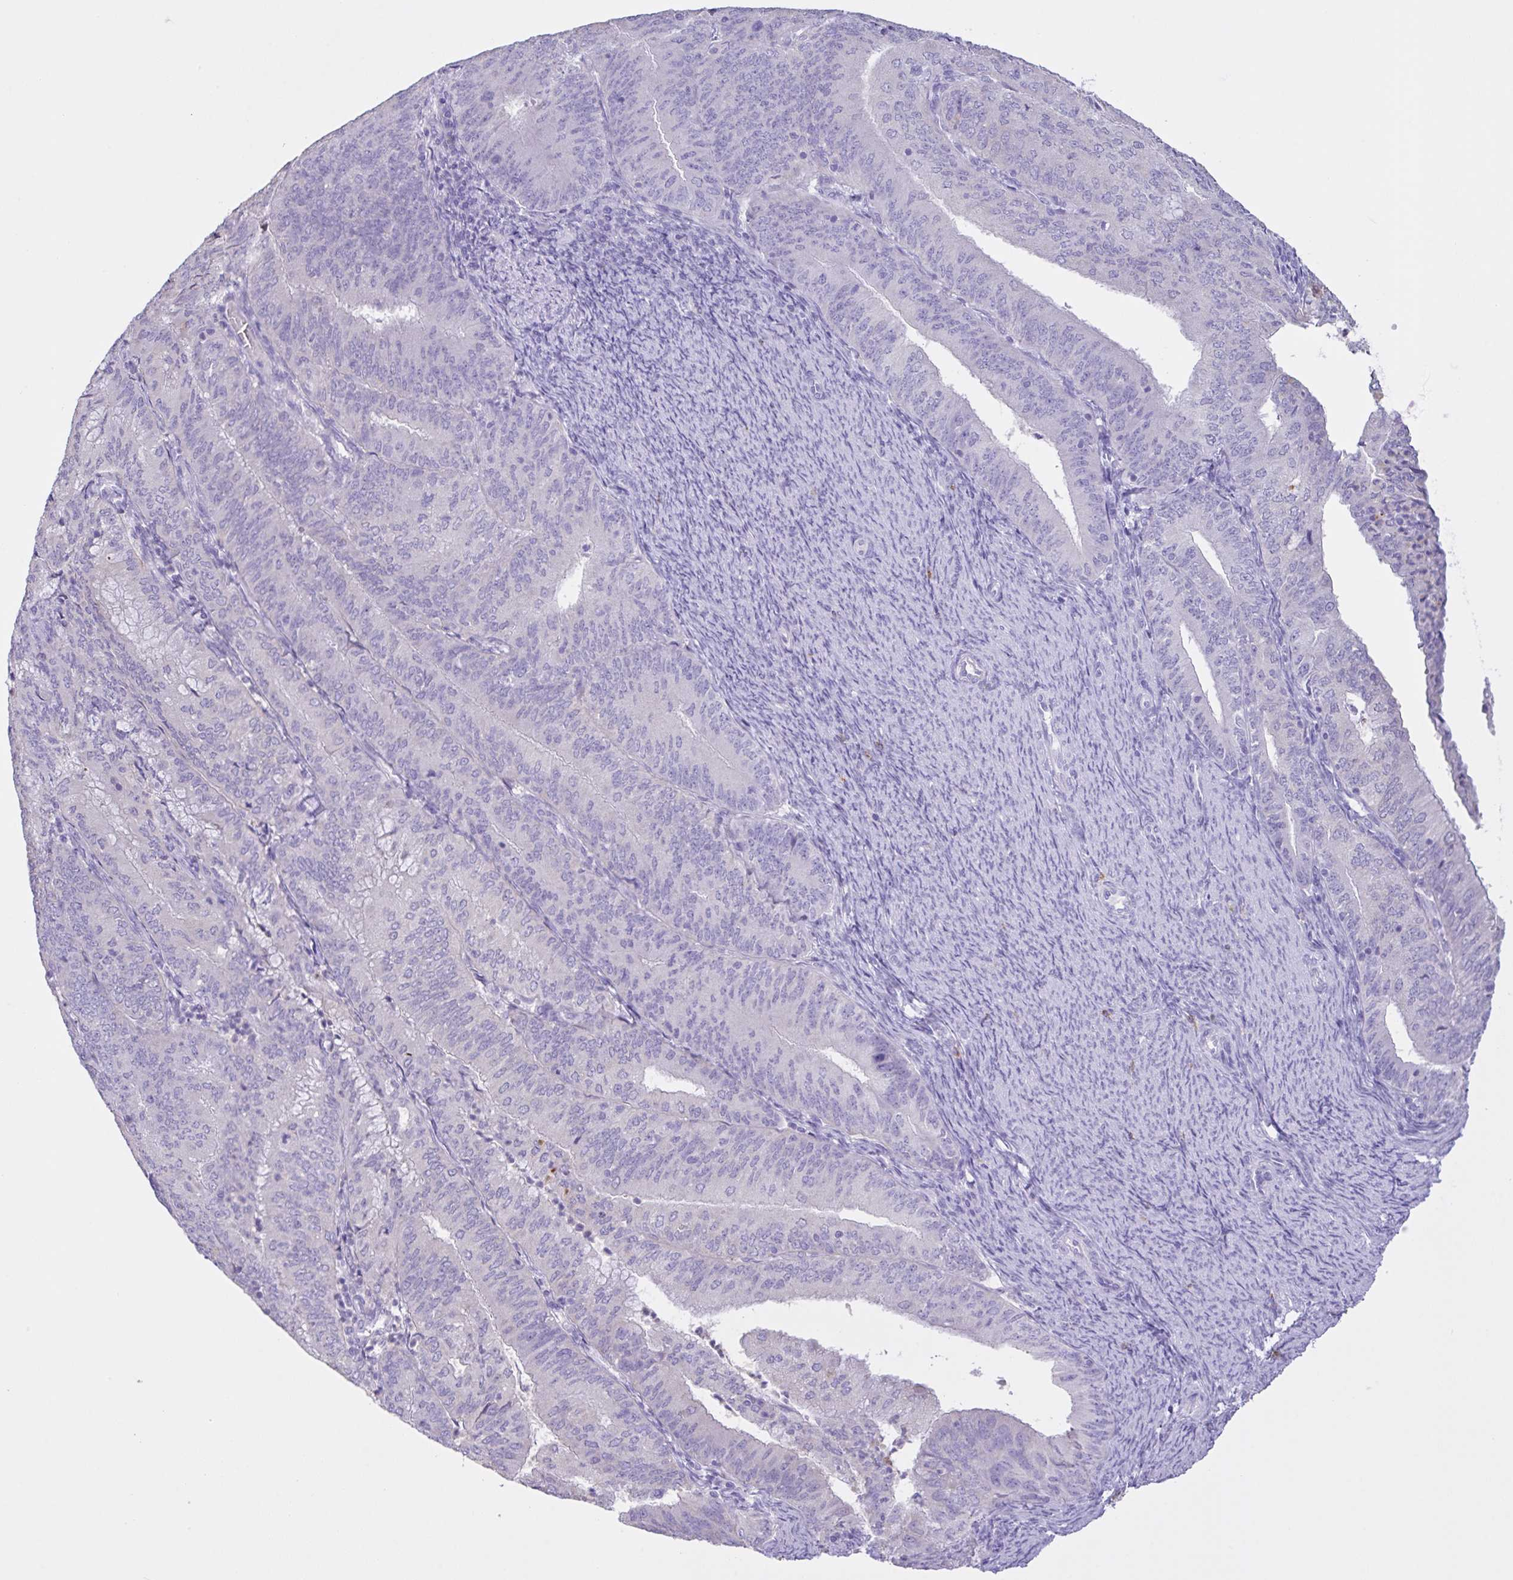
{"staining": {"intensity": "negative", "quantity": "none", "location": "none"}, "tissue": "endometrial cancer", "cell_type": "Tumor cells", "image_type": "cancer", "snomed": [{"axis": "morphology", "description": "Adenocarcinoma, NOS"}, {"axis": "topography", "description": "Endometrium"}], "caption": "Endometrial cancer (adenocarcinoma) was stained to show a protein in brown. There is no significant positivity in tumor cells. Brightfield microscopy of IHC stained with DAB (3,3'-diaminobenzidine) (brown) and hematoxylin (blue), captured at high magnification.", "gene": "CST11", "patient": {"sex": "female", "age": 57}}